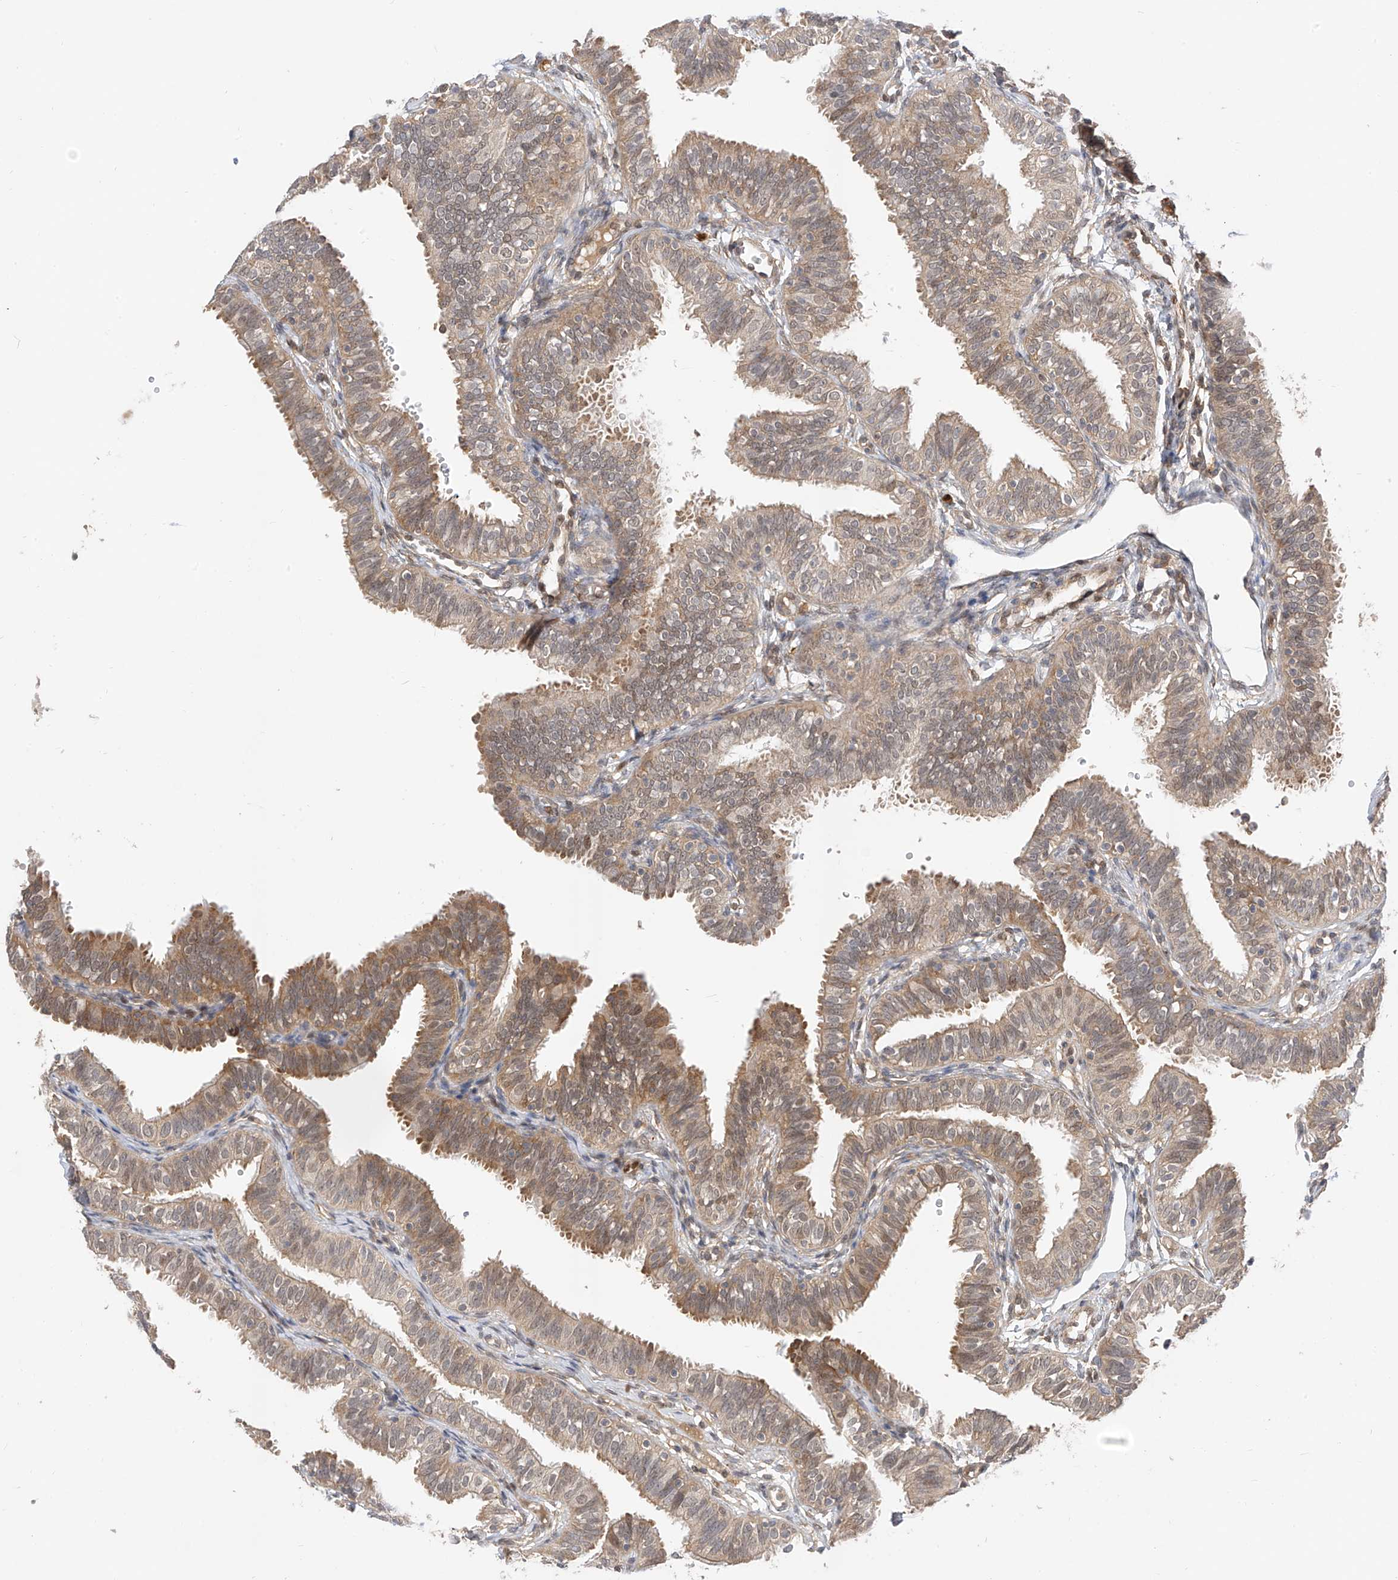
{"staining": {"intensity": "moderate", "quantity": "25%-75%", "location": "cytoplasmic/membranous,nuclear"}, "tissue": "fallopian tube", "cell_type": "Glandular cells", "image_type": "normal", "snomed": [{"axis": "morphology", "description": "Normal tissue, NOS"}, {"axis": "topography", "description": "Fallopian tube"}], "caption": "This histopathology image reveals immunohistochemistry (IHC) staining of normal fallopian tube, with medium moderate cytoplasmic/membranous,nuclear expression in approximately 25%-75% of glandular cells.", "gene": "MRTFA", "patient": {"sex": "female", "age": 35}}